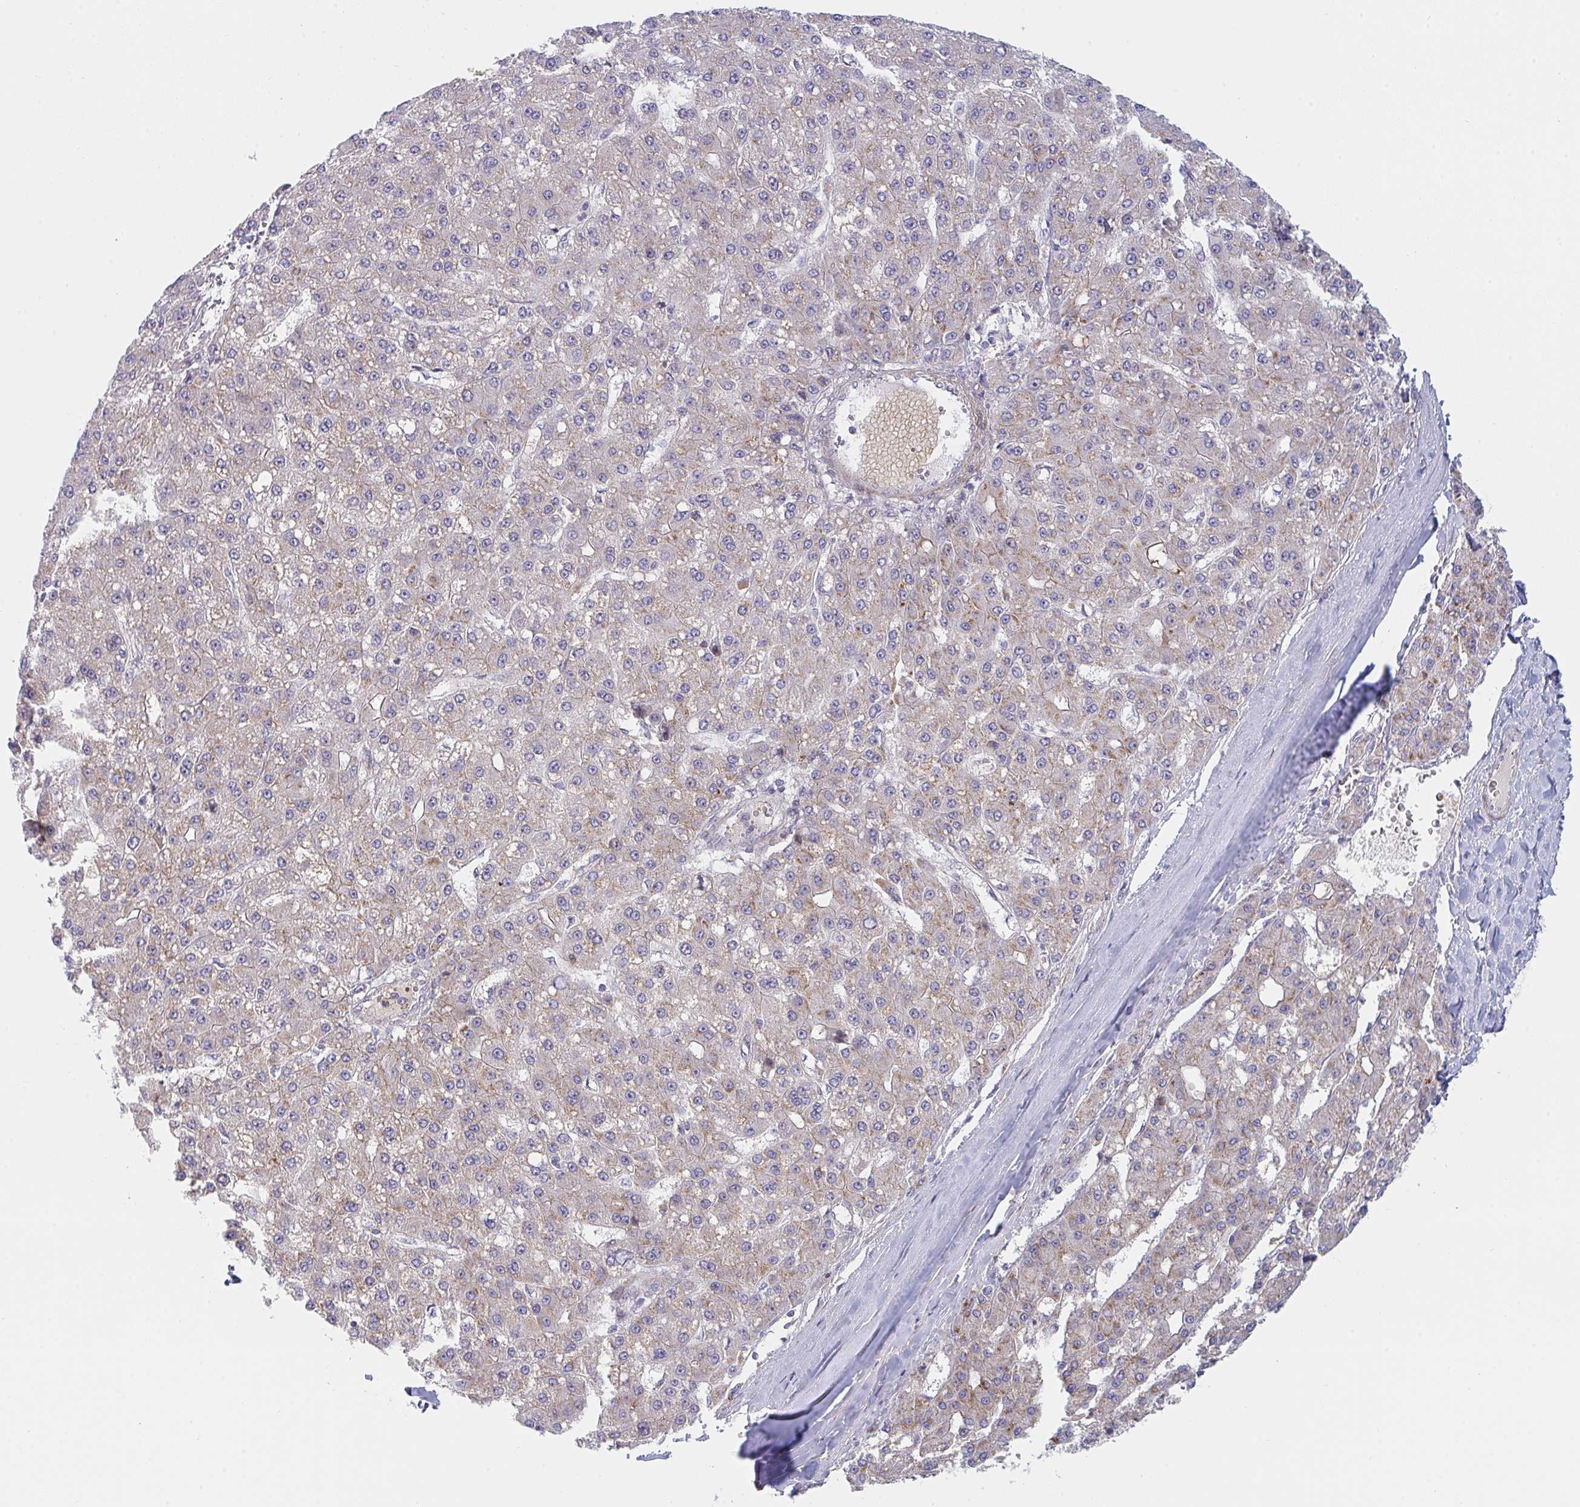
{"staining": {"intensity": "weak", "quantity": "<25%", "location": "cytoplasmic/membranous"}, "tissue": "liver cancer", "cell_type": "Tumor cells", "image_type": "cancer", "snomed": [{"axis": "morphology", "description": "Carcinoma, Hepatocellular, NOS"}, {"axis": "topography", "description": "Liver"}], "caption": "Protein analysis of liver hepatocellular carcinoma exhibits no significant expression in tumor cells.", "gene": "TNFSF4", "patient": {"sex": "male", "age": 67}}